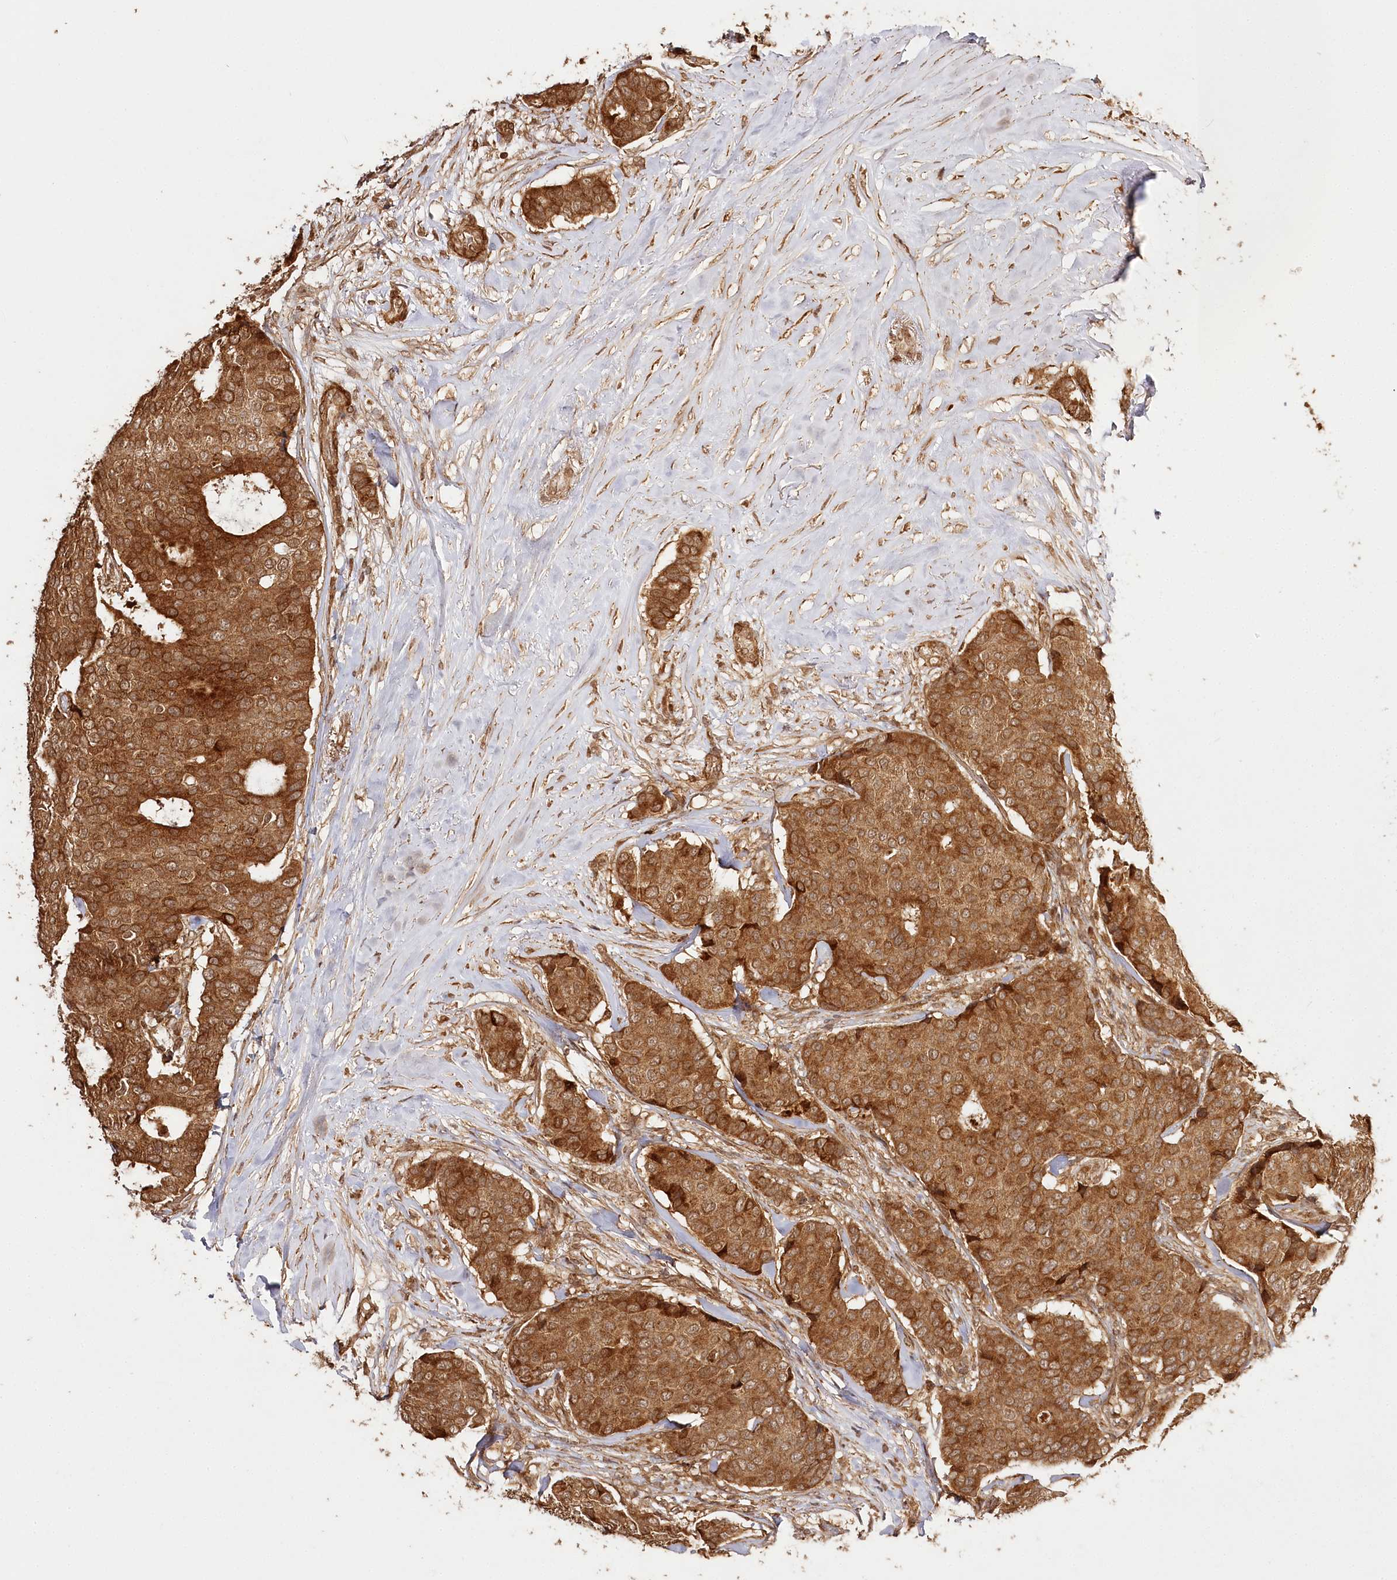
{"staining": {"intensity": "strong", "quantity": ">75%", "location": "cytoplasmic/membranous,nuclear"}, "tissue": "breast cancer", "cell_type": "Tumor cells", "image_type": "cancer", "snomed": [{"axis": "morphology", "description": "Duct carcinoma"}, {"axis": "topography", "description": "Breast"}], "caption": "High-power microscopy captured an IHC micrograph of breast infiltrating ductal carcinoma, revealing strong cytoplasmic/membranous and nuclear expression in approximately >75% of tumor cells.", "gene": "ULK2", "patient": {"sex": "female", "age": 75}}